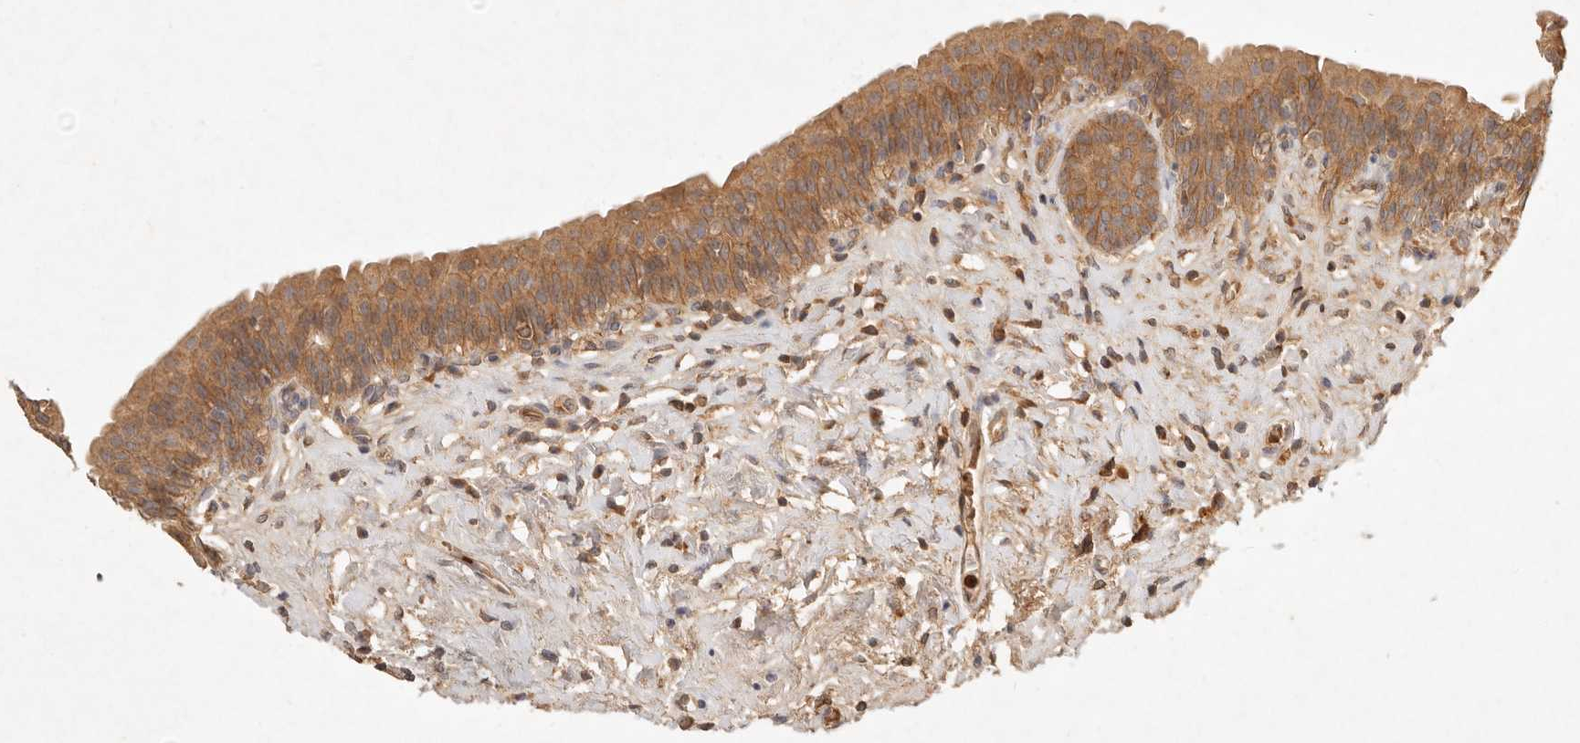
{"staining": {"intensity": "strong", "quantity": ">75%", "location": "cytoplasmic/membranous"}, "tissue": "urinary bladder", "cell_type": "Urothelial cells", "image_type": "normal", "snomed": [{"axis": "morphology", "description": "Normal tissue, NOS"}, {"axis": "topography", "description": "Urinary bladder"}], "caption": "DAB immunohistochemical staining of normal human urinary bladder displays strong cytoplasmic/membranous protein expression in approximately >75% of urothelial cells. The staining is performed using DAB brown chromogen to label protein expression. The nuclei are counter-stained blue using hematoxylin.", "gene": "FREM2", "patient": {"sex": "male", "age": 83}}